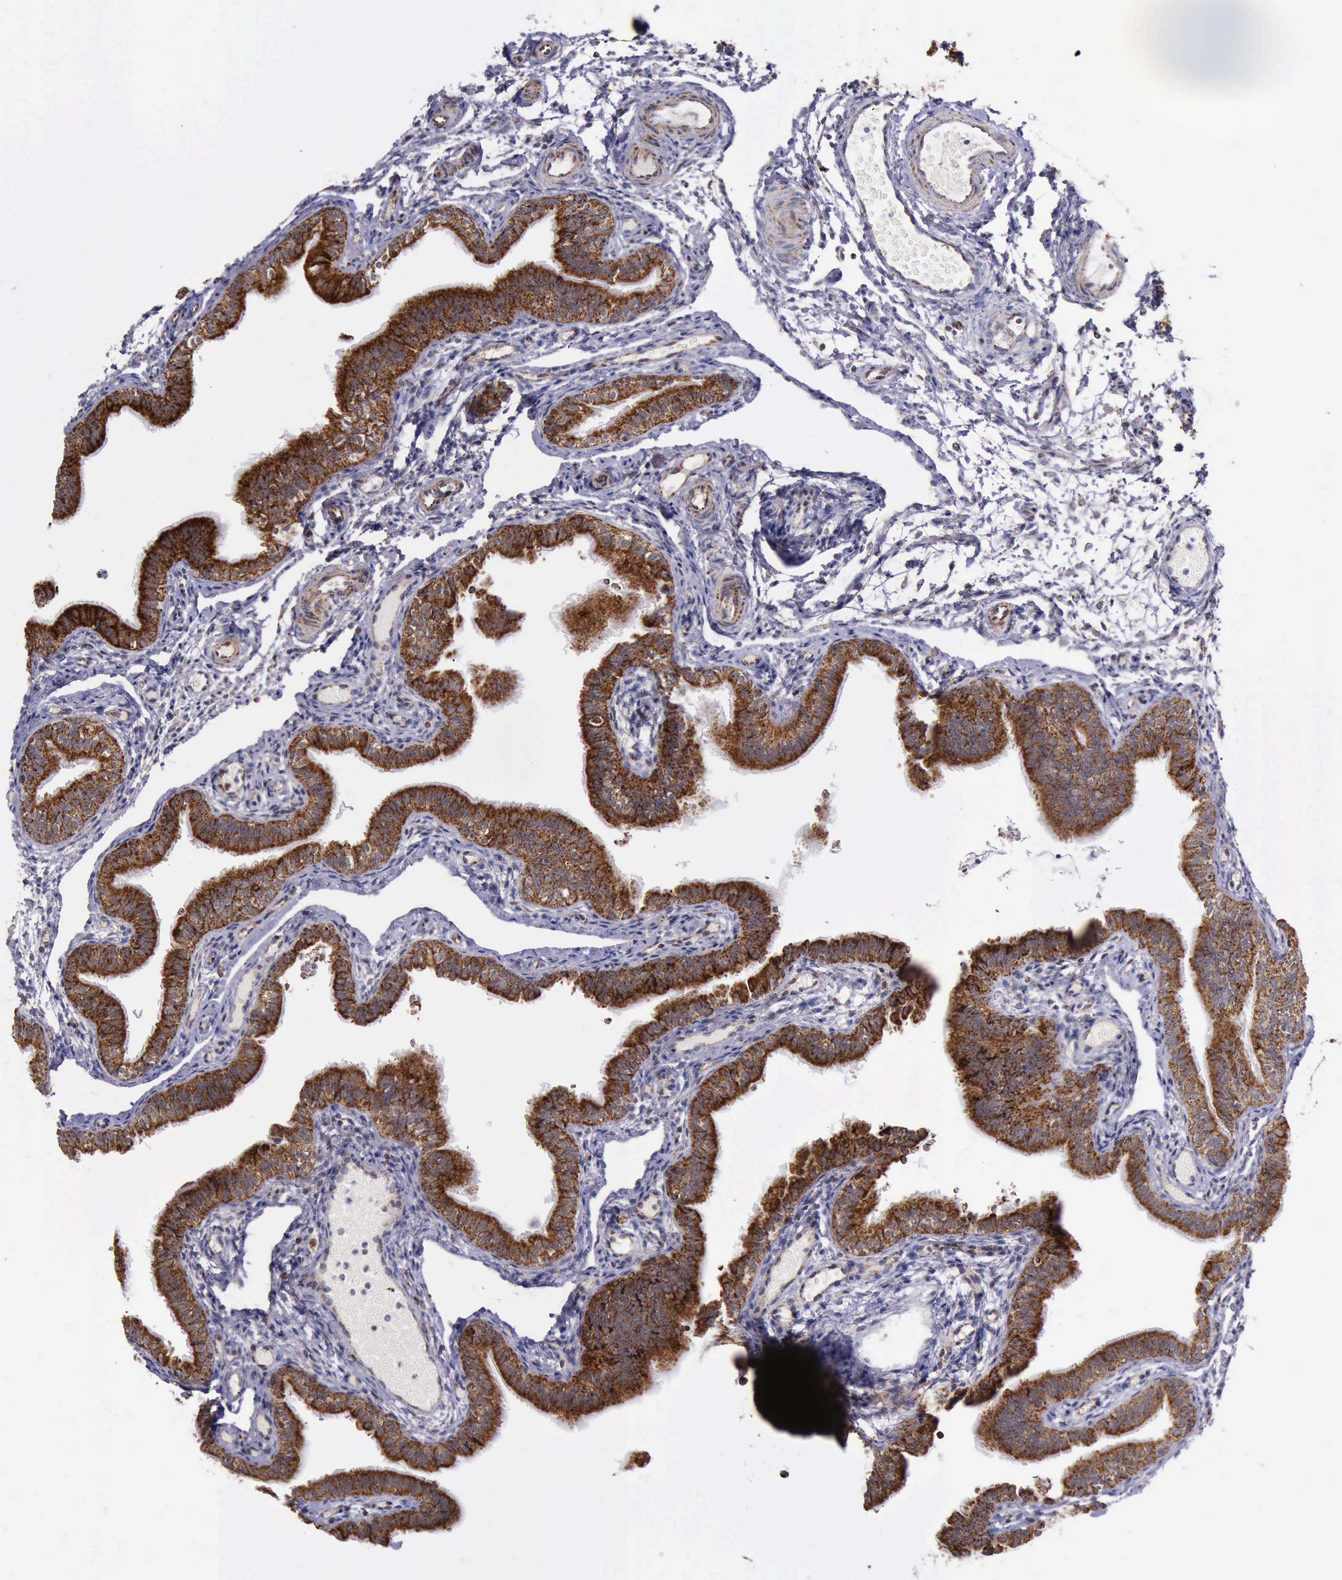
{"staining": {"intensity": "strong", "quantity": ">75%", "location": "cytoplasmic/membranous"}, "tissue": "fallopian tube", "cell_type": "Glandular cells", "image_type": "normal", "snomed": [{"axis": "morphology", "description": "Normal tissue, NOS"}, {"axis": "morphology", "description": "Dermoid, NOS"}, {"axis": "topography", "description": "Fallopian tube"}], "caption": "DAB immunohistochemical staining of normal human fallopian tube reveals strong cytoplasmic/membranous protein positivity in about >75% of glandular cells.", "gene": "TXN2", "patient": {"sex": "female", "age": 33}}